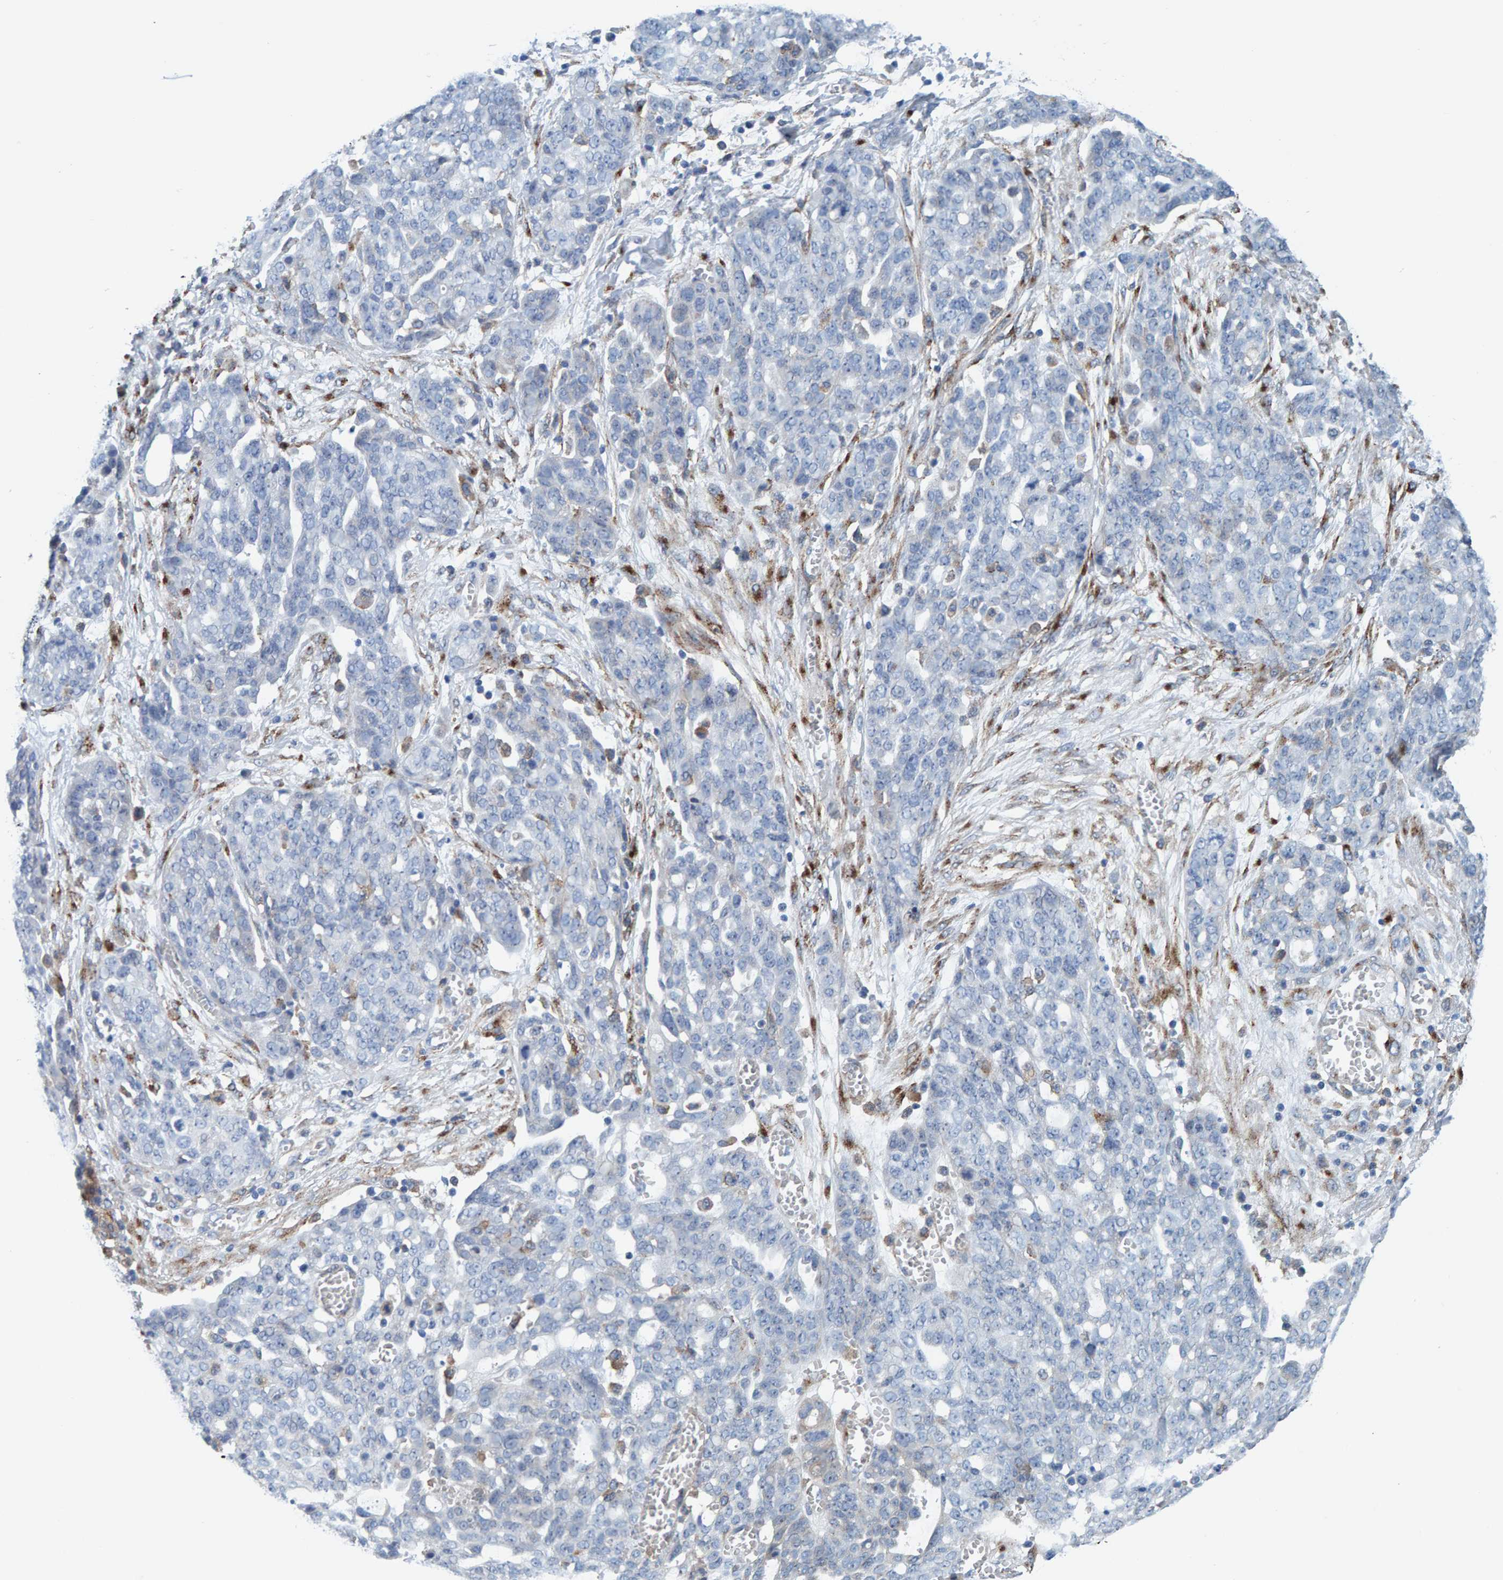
{"staining": {"intensity": "negative", "quantity": "none", "location": "none"}, "tissue": "ovarian cancer", "cell_type": "Tumor cells", "image_type": "cancer", "snomed": [{"axis": "morphology", "description": "Cystadenocarcinoma, serous, NOS"}, {"axis": "topography", "description": "Soft tissue"}, {"axis": "topography", "description": "Ovary"}], "caption": "The IHC photomicrograph has no significant staining in tumor cells of ovarian cancer (serous cystadenocarcinoma) tissue. The staining was performed using DAB to visualize the protein expression in brown, while the nuclei were stained in blue with hematoxylin (Magnification: 20x).", "gene": "LRP1", "patient": {"sex": "female", "age": 57}}